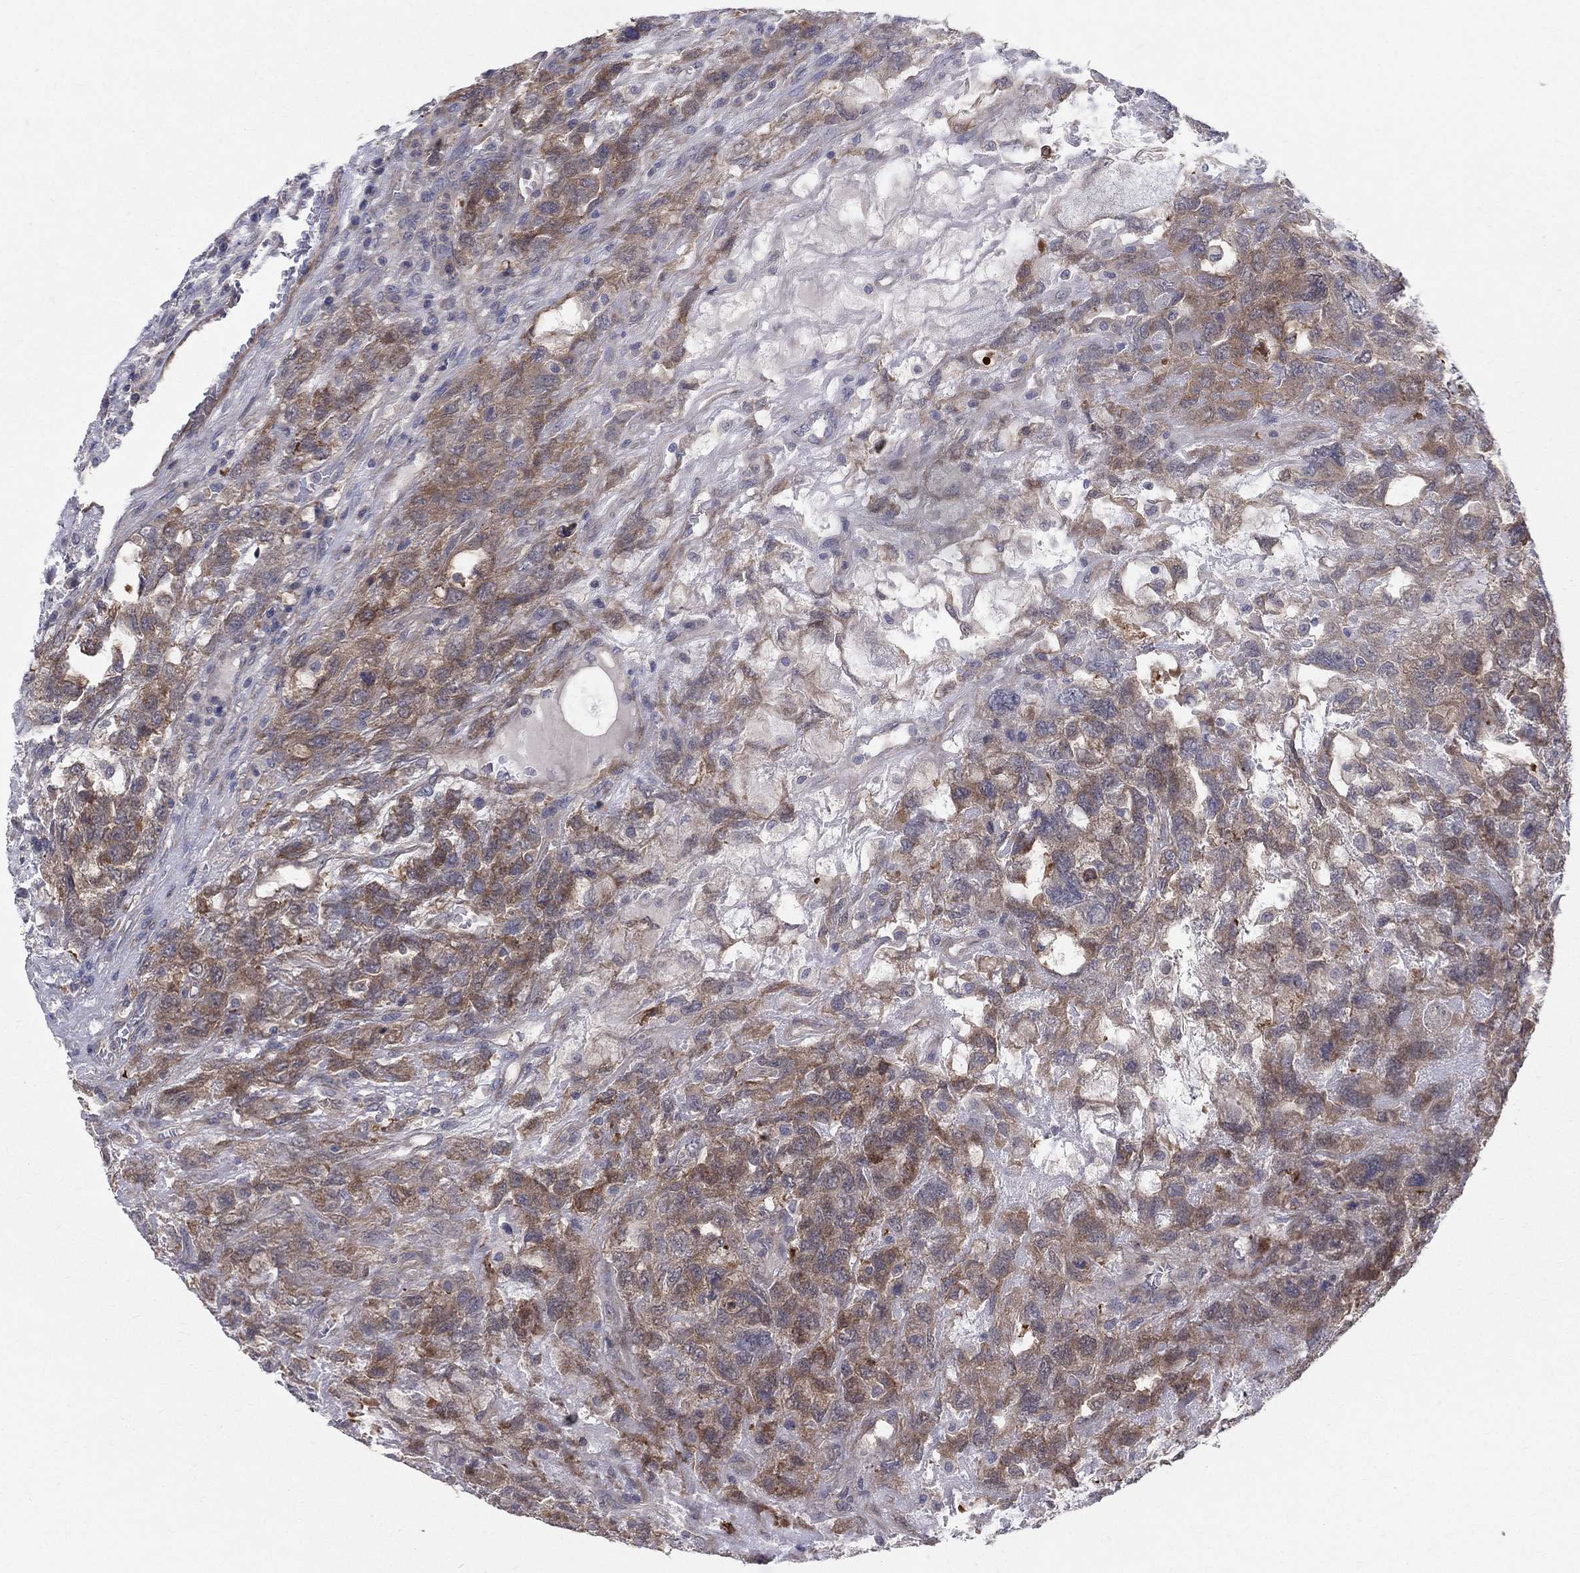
{"staining": {"intensity": "moderate", "quantity": ">75%", "location": "cytoplasmic/membranous"}, "tissue": "testis cancer", "cell_type": "Tumor cells", "image_type": "cancer", "snomed": [{"axis": "morphology", "description": "Seminoma, NOS"}, {"axis": "topography", "description": "Testis"}], "caption": "Testis seminoma stained for a protein (brown) reveals moderate cytoplasmic/membranous positive expression in about >75% of tumor cells.", "gene": "POMZP3", "patient": {"sex": "male", "age": 52}}